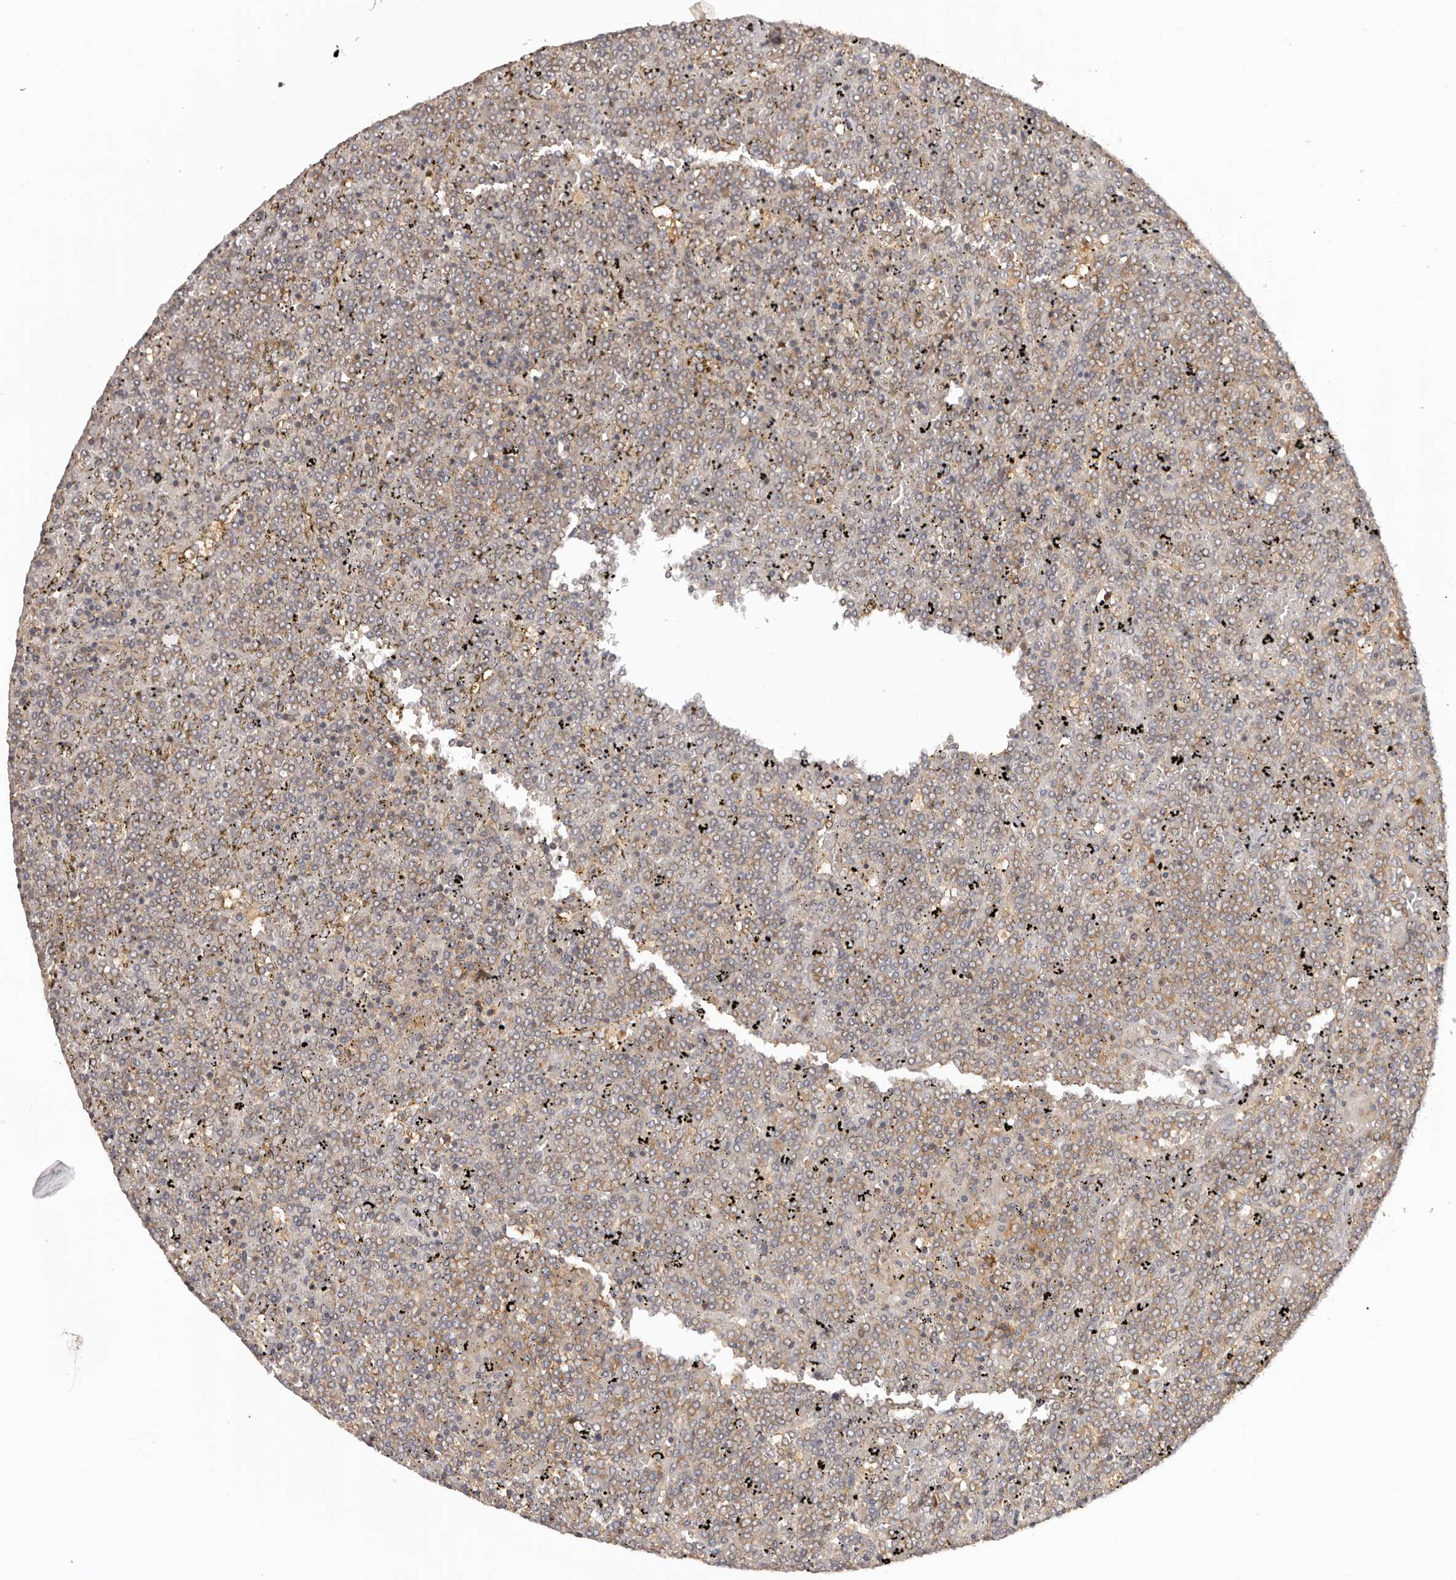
{"staining": {"intensity": "weak", "quantity": "25%-75%", "location": "cytoplasmic/membranous"}, "tissue": "lymphoma", "cell_type": "Tumor cells", "image_type": "cancer", "snomed": [{"axis": "morphology", "description": "Malignant lymphoma, non-Hodgkin's type, Low grade"}, {"axis": "topography", "description": "Spleen"}], "caption": "A low amount of weak cytoplasmic/membranous positivity is appreciated in approximately 25%-75% of tumor cells in low-grade malignant lymphoma, non-Hodgkin's type tissue.", "gene": "EEF1E1", "patient": {"sex": "female", "age": 19}}